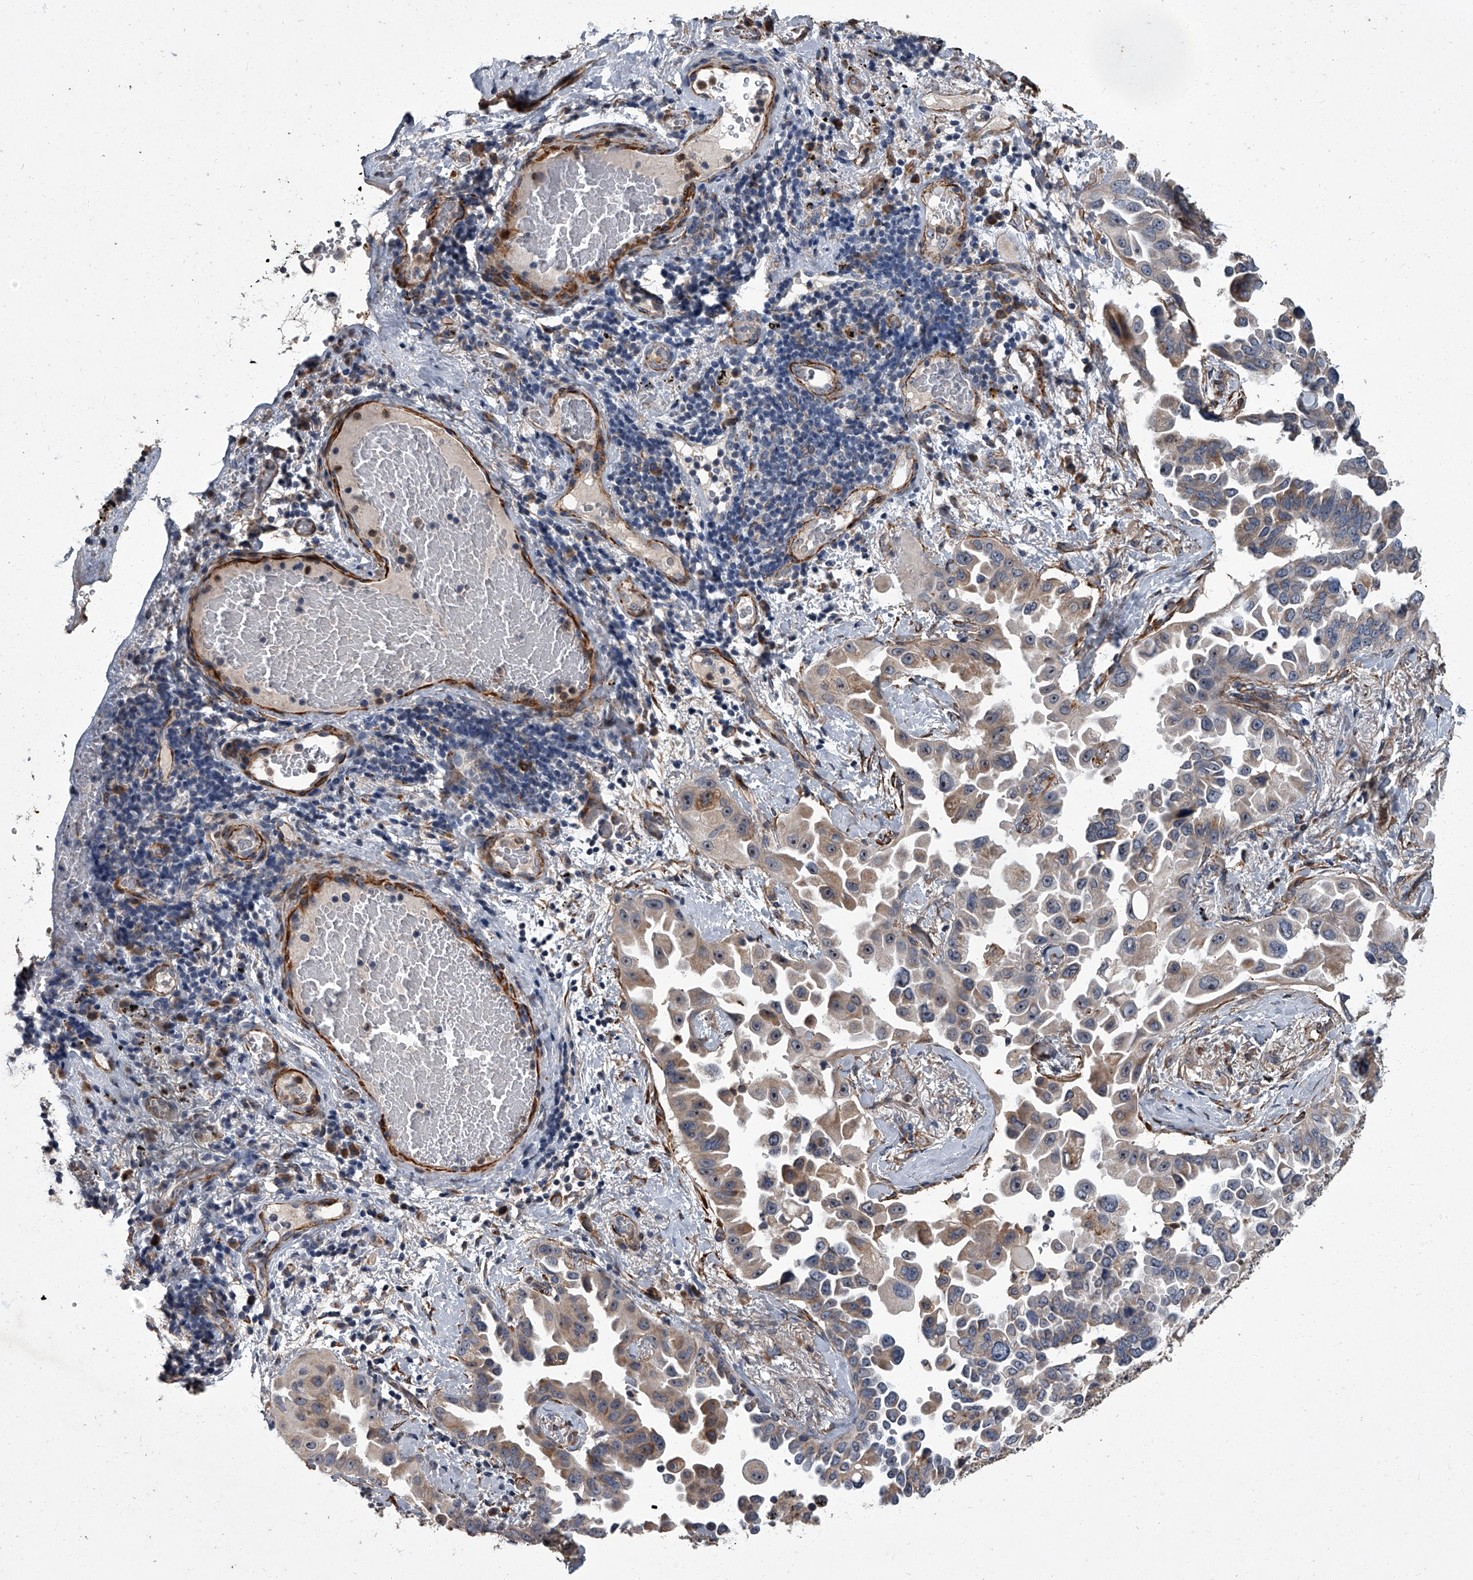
{"staining": {"intensity": "weak", "quantity": "25%-75%", "location": "cytoplasmic/membranous"}, "tissue": "lung cancer", "cell_type": "Tumor cells", "image_type": "cancer", "snomed": [{"axis": "morphology", "description": "Adenocarcinoma, NOS"}, {"axis": "topography", "description": "Lung"}], "caption": "Lung cancer stained with a brown dye exhibits weak cytoplasmic/membranous positive staining in approximately 25%-75% of tumor cells.", "gene": "SIRT4", "patient": {"sex": "female", "age": 67}}